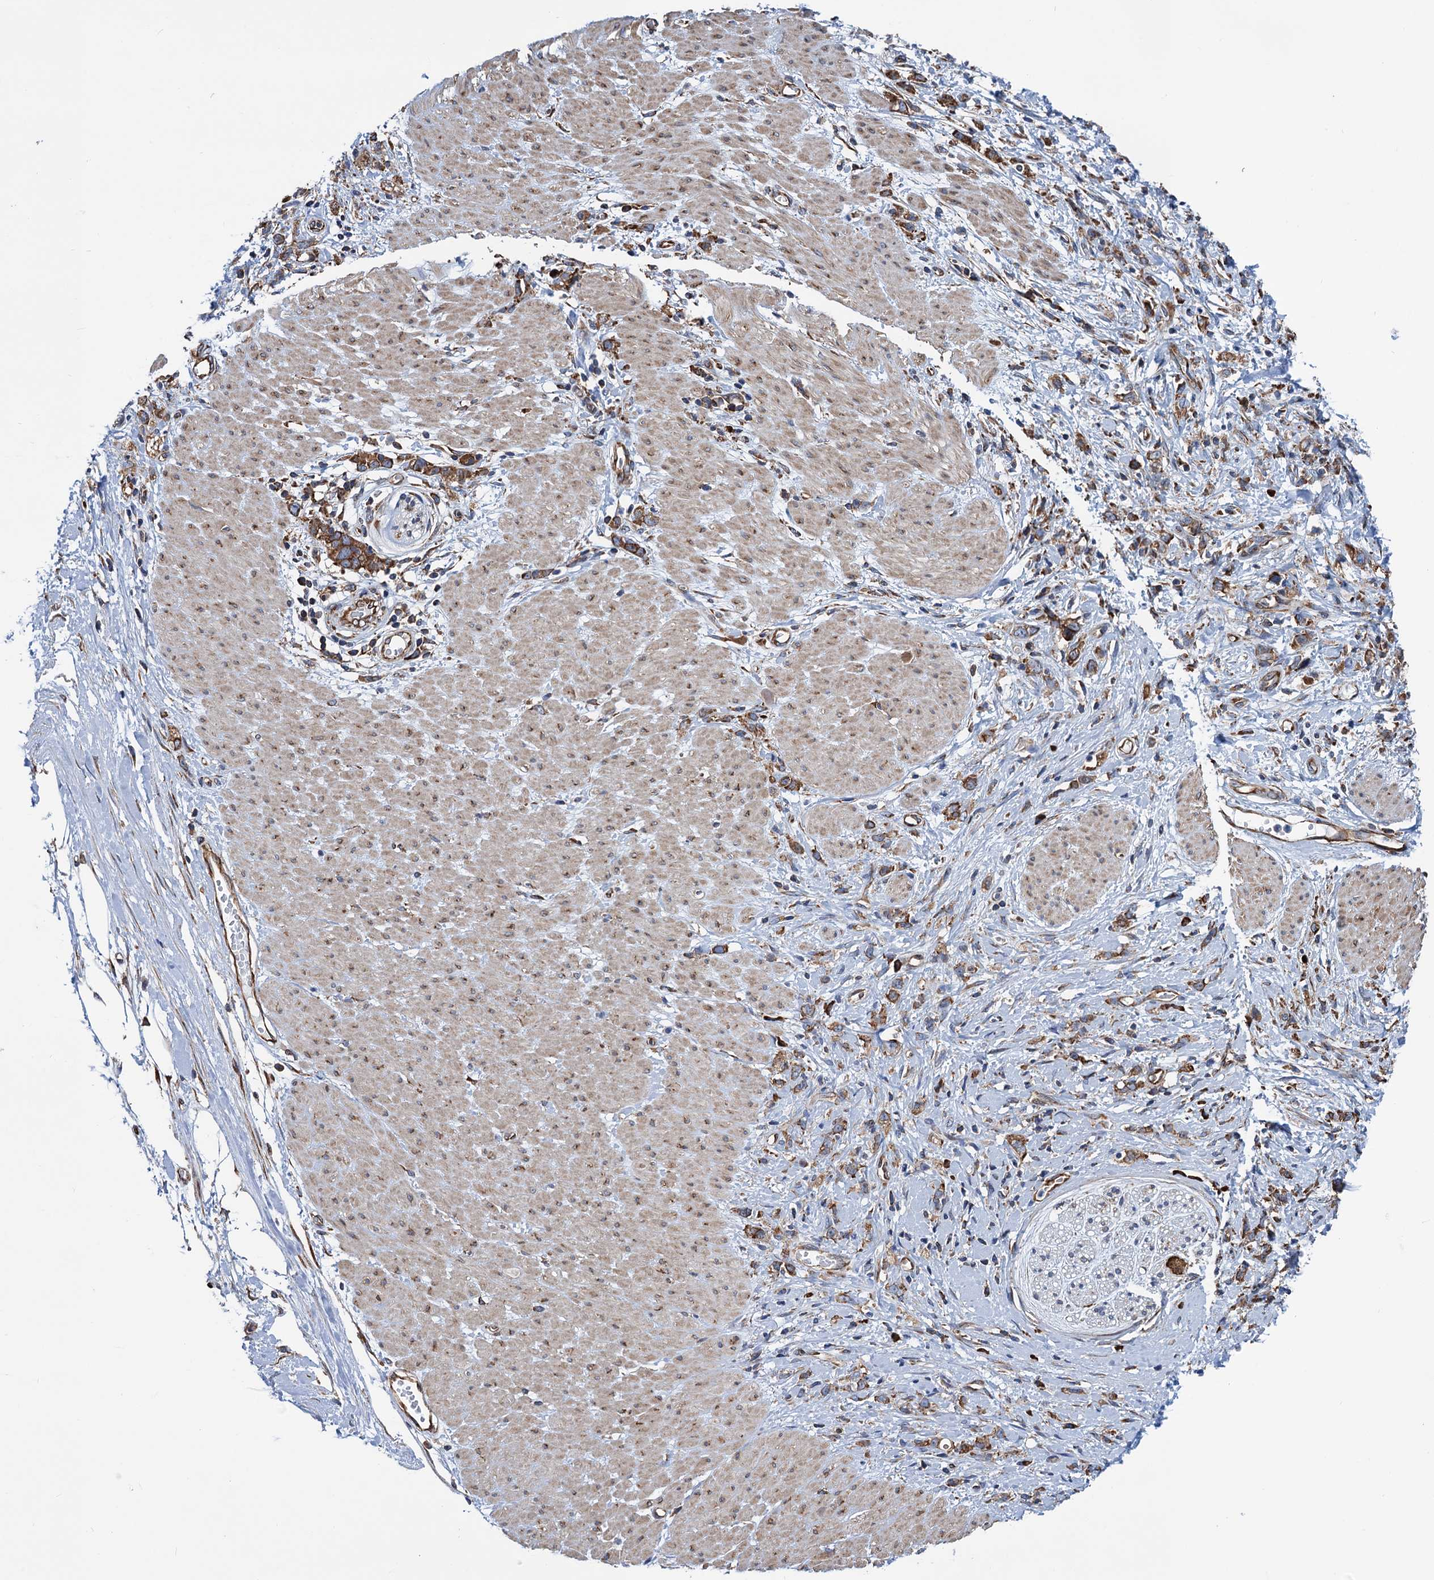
{"staining": {"intensity": "moderate", "quantity": ">75%", "location": "cytoplasmic/membranous"}, "tissue": "stomach cancer", "cell_type": "Tumor cells", "image_type": "cancer", "snomed": [{"axis": "morphology", "description": "Adenocarcinoma, NOS"}, {"axis": "topography", "description": "Stomach"}], "caption": "Immunohistochemical staining of stomach adenocarcinoma reveals medium levels of moderate cytoplasmic/membranous protein expression in approximately >75% of tumor cells.", "gene": "SLC12A7", "patient": {"sex": "female", "age": 76}}